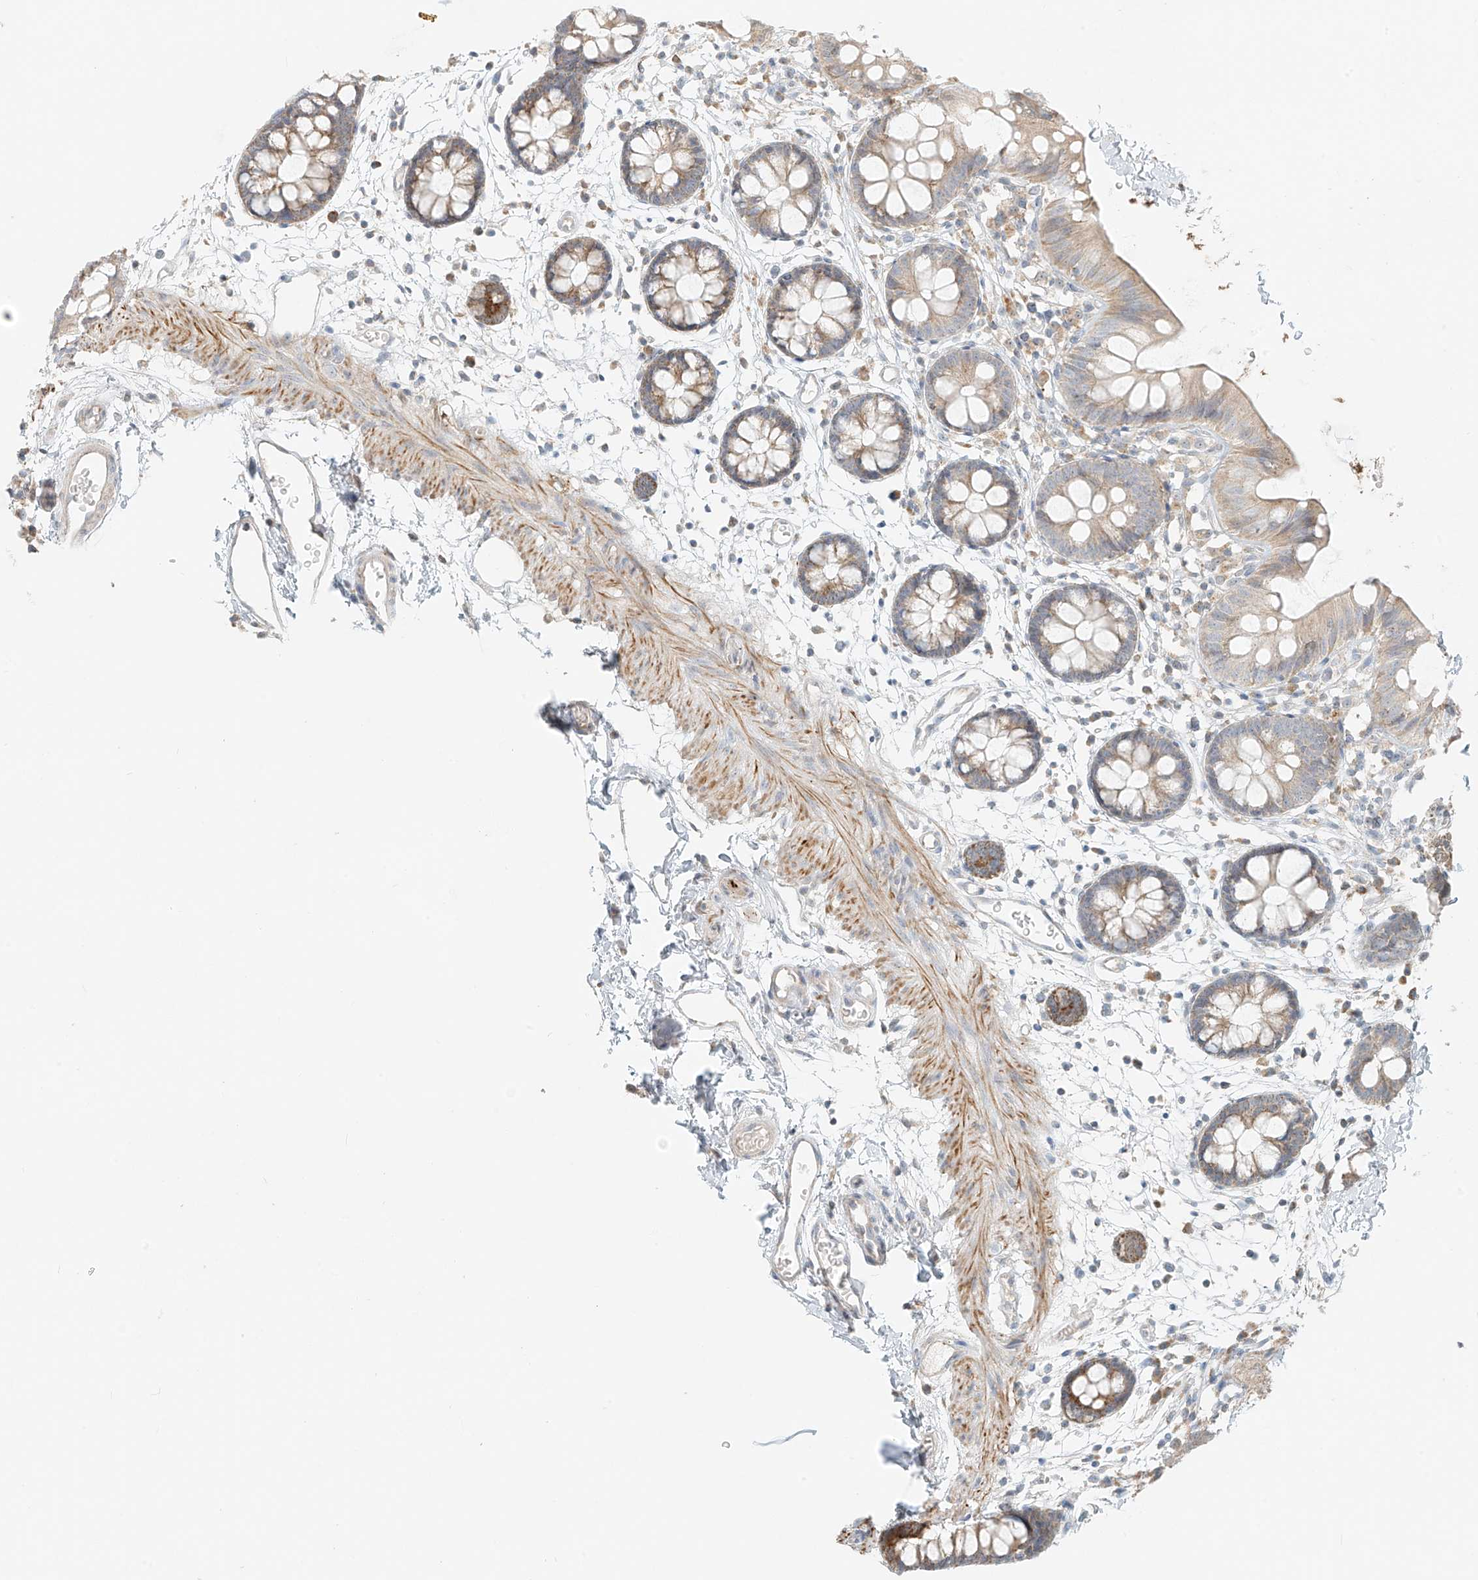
{"staining": {"intensity": "weak", "quantity": ">75%", "location": "cytoplasmic/membranous"}, "tissue": "colon", "cell_type": "Endothelial cells", "image_type": "normal", "snomed": [{"axis": "morphology", "description": "Normal tissue, NOS"}, {"axis": "topography", "description": "Colon"}], "caption": "Weak cytoplasmic/membranous protein staining is seen in about >75% of endothelial cells in colon. (DAB (3,3'-diaminobenzidine) IHC with brightfield microscopy, high magnification).", "gene": "UST", "patient": {"sex": "male", "age": 56}}